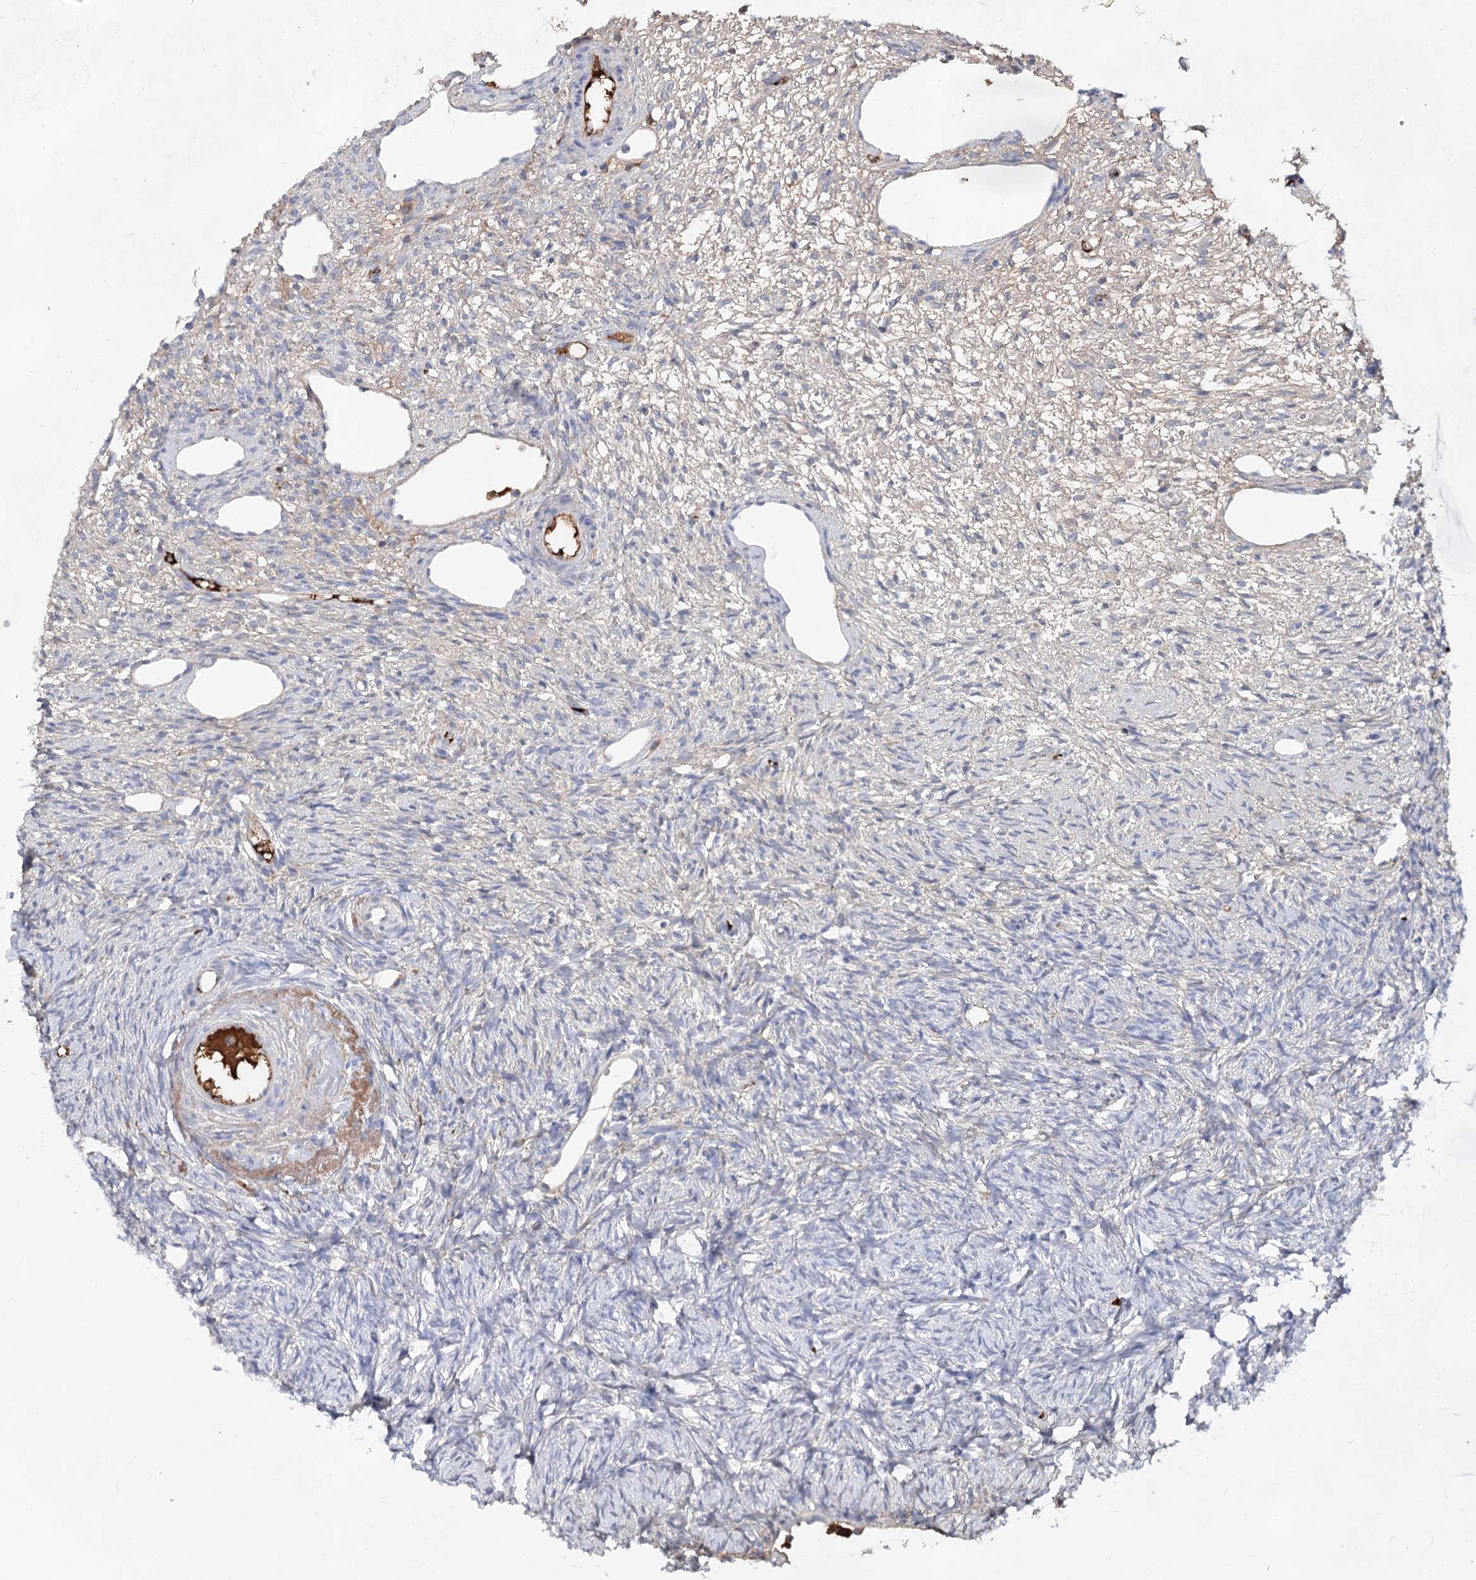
{"staining": {"intensity": "negative", "quantity": "none", "location": "none"}, "tissue": "ovary", "cell_type": "Ovarian stroma cells", "image_type": "normal", "snomed": [{"axis": "morphology", "description": "Normal tissue, NOS"}, {"axis": "topography", "description": "Ovary"}], "caption": "Immunohistochemistry (IHC) histopathology image of unremarkable ovary: human ovary stained with DAB exhibits no significant protein positivity in ovarian stroma cells.", "gene": "TASOR2", "patient": {"sex": "female", "age": 51}}